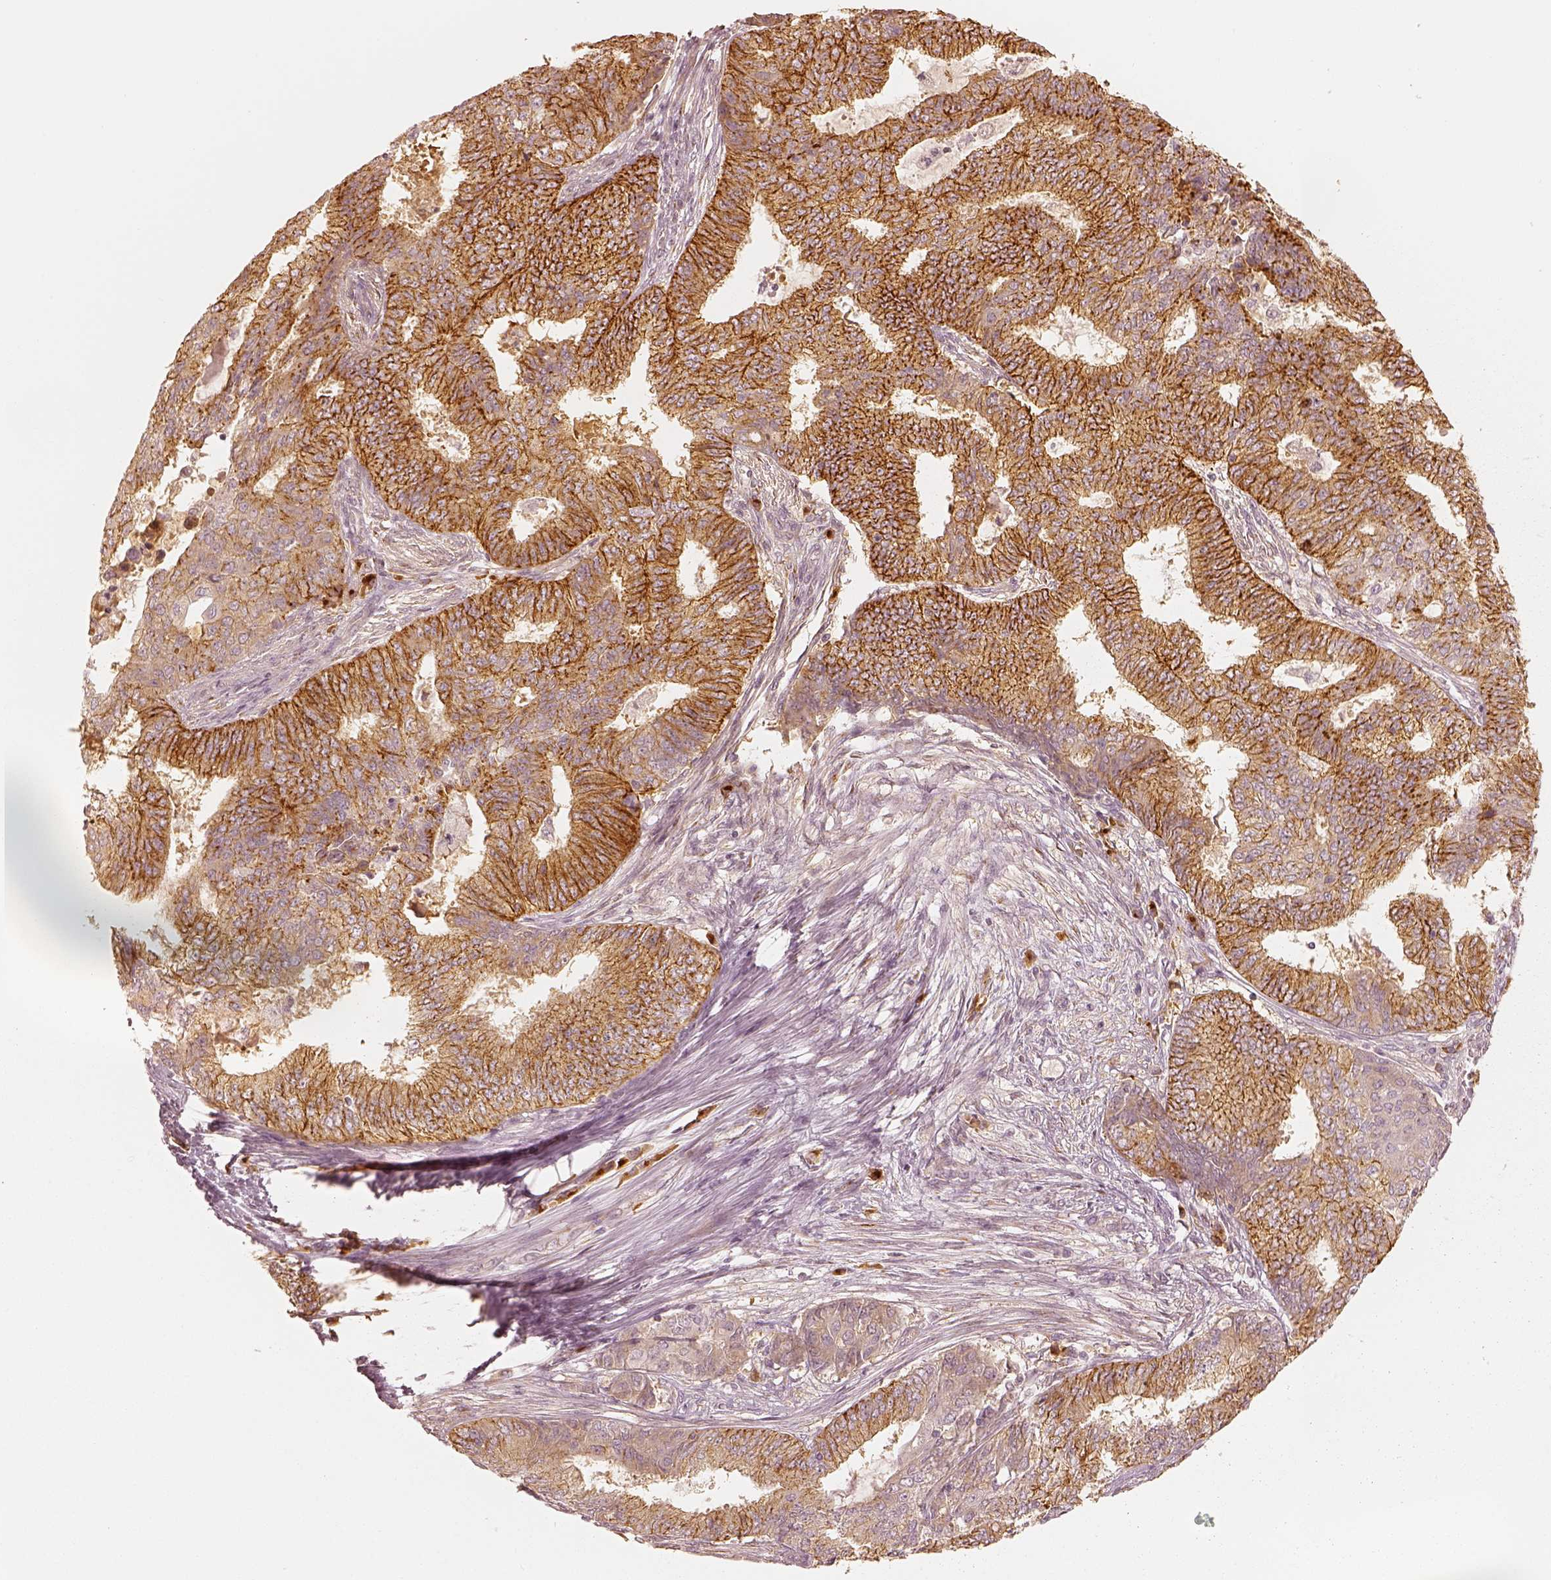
{"staining": {"intensity": "strong", "quantity": ">75%", "location": "cytoplasmic/membranous"}, "tissue": "endometrial cancer", "cell_type": "Tumor cells", "image_type": "cancer", "snomed": [{"axis": "morphology", "description": "Adenocarcinoma, NOS"}, {"axis": "topography", "description": "Endometrium"}], "caption": "Tumor cells exhibit high levels of strong cytoplasmic/membranous positivity in approximately >75% of cells in endometrial cancer.", "gene": "GORASP2", "patient": {"sex": "female", "age": 62}}